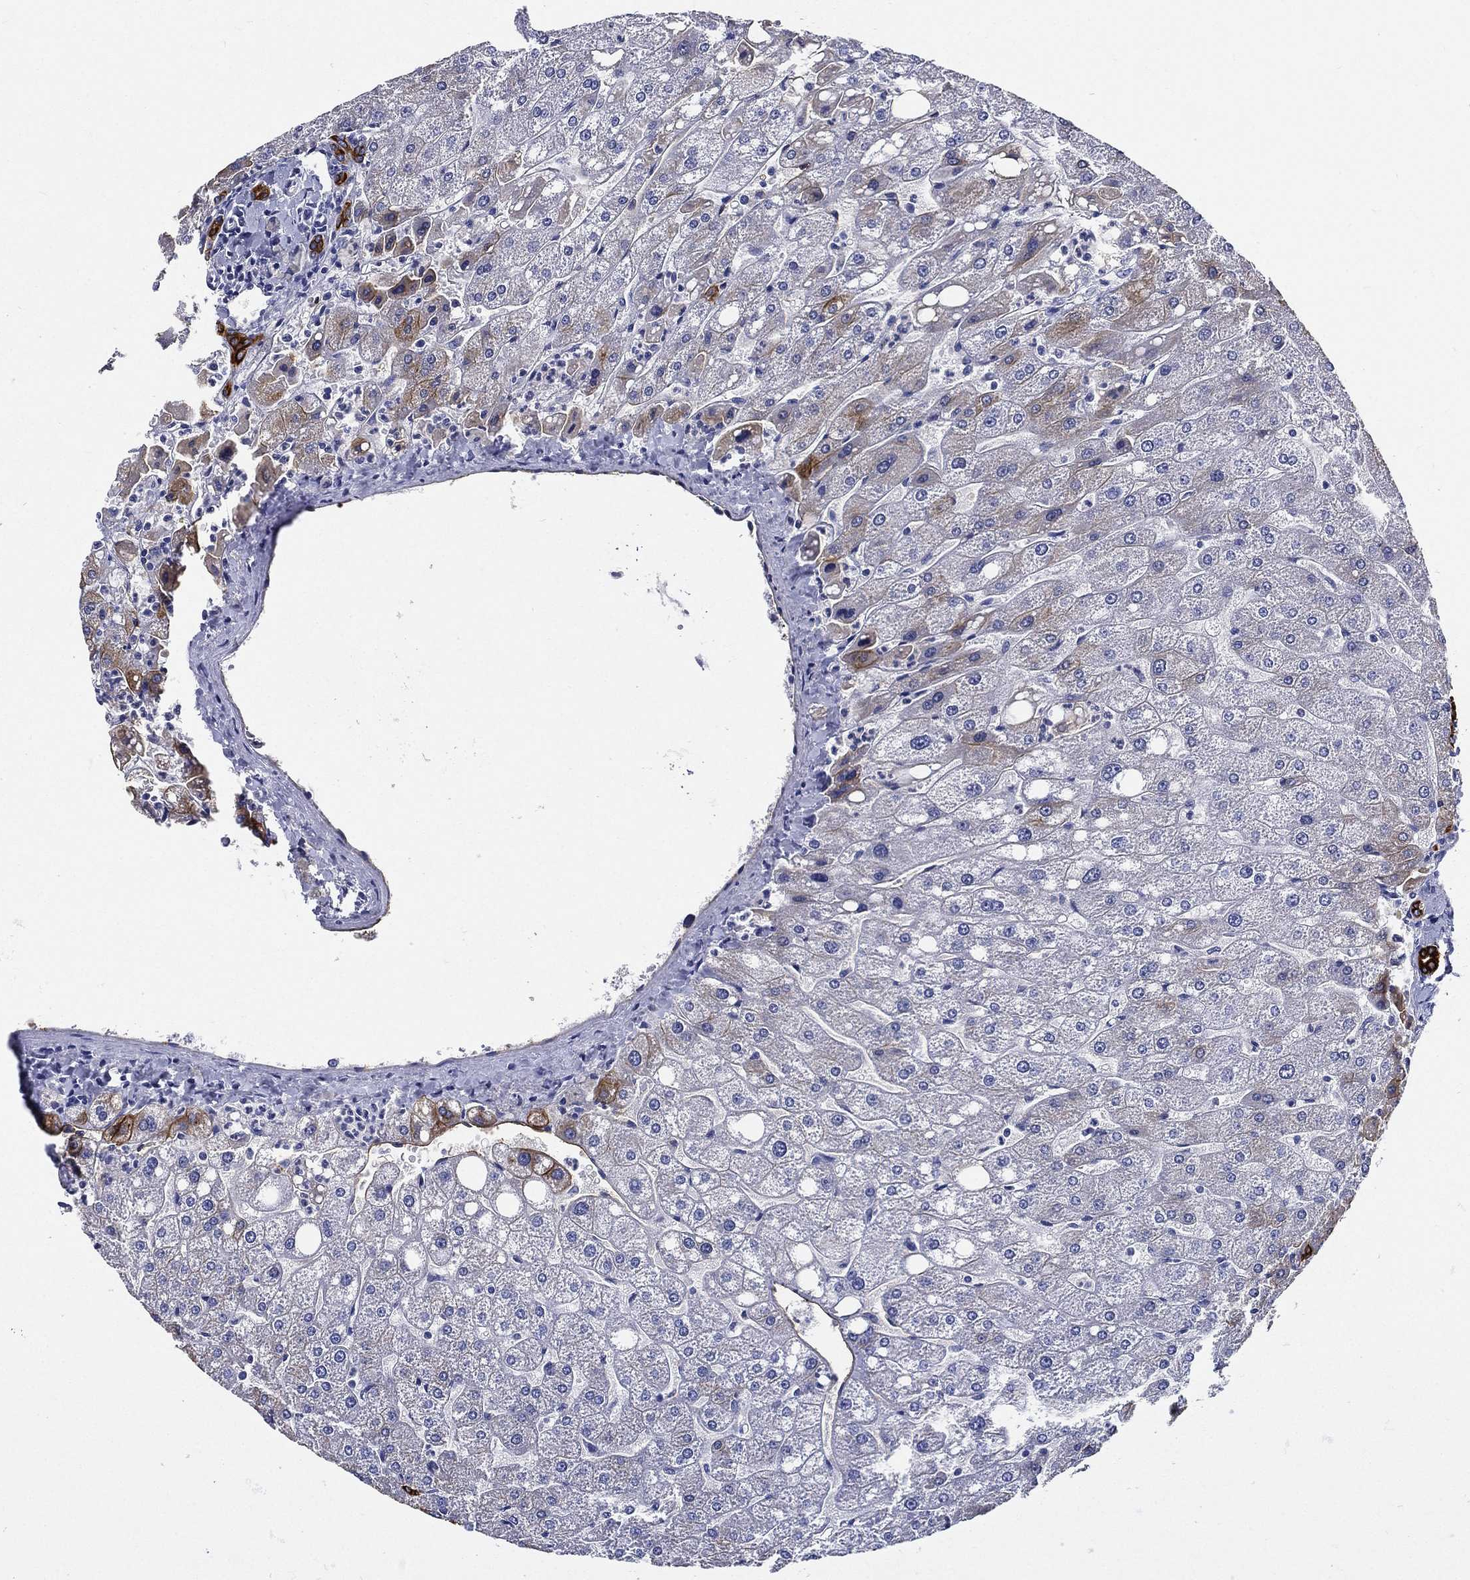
{"staining": {"intensity": "strong", "quantity": ">75%", "location": "cytoplasmic/membranous"}, "tissue": "liver", "cell_type": "Cholangiocytes", "image_type": "normal", "snomed": [{"axis": "morphology", "description": "Normal tissue, NOS"}, {"axis": "topography", "description": "Liver"}], "caption": "Liver was stained to show a protein in brown. There is high levels of strong cytoplasmic/membranous expression in about >75% of cholangiocytes. The staining is performed using DAB (3,3'-diaminobenzidine) brown chromogen to label protein expression. The nuclei are counter-stained blue using hematoxylin.", "gene": "NEDD9", "patient": {"sex": "male", "age": 67}}